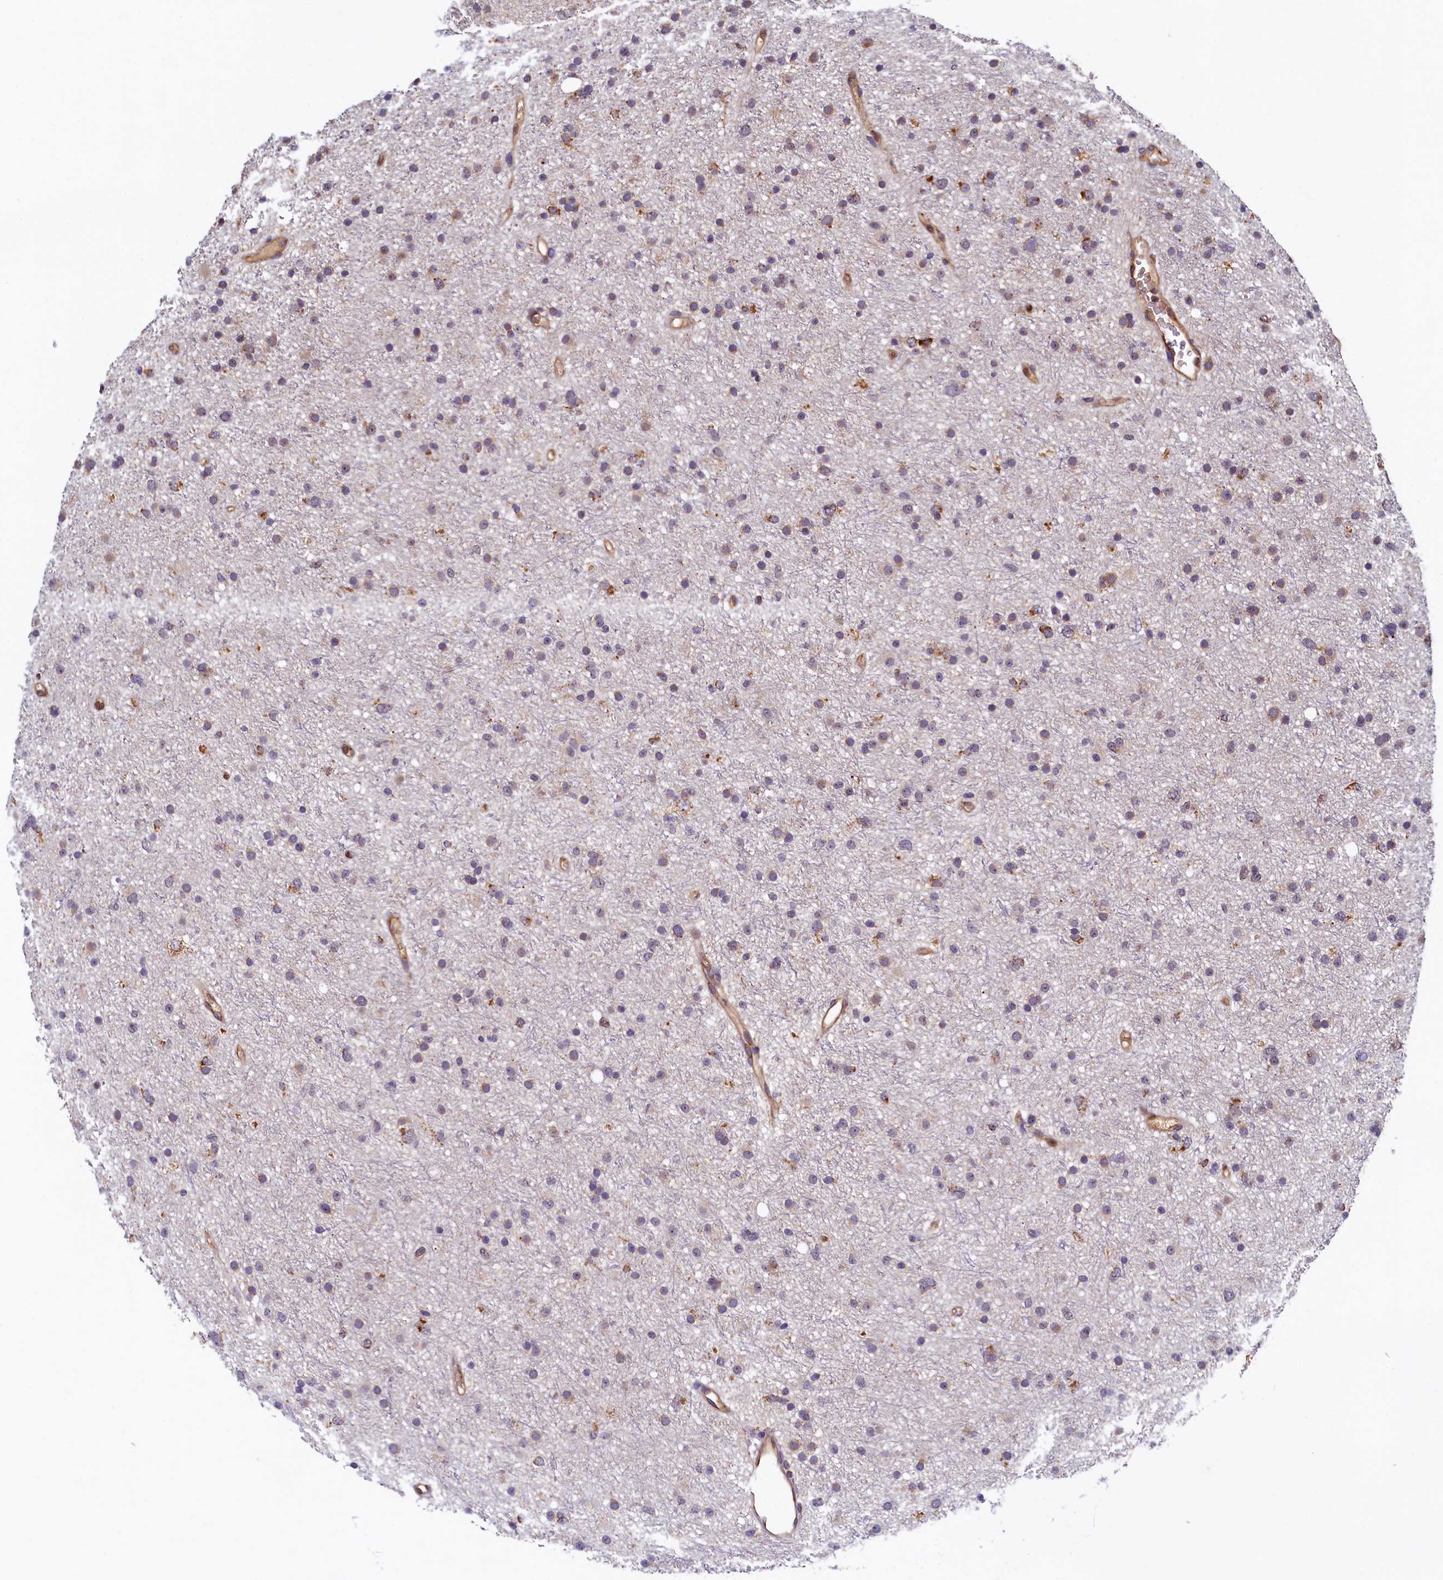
{"staining": {"intensity": "moderate", "quantity": "<25%", "location": "cytoplasmic/membranous"}, "tissue": "glioma", "cell_type": "Tumor cells", "image_type": "cancer", "snomed": [{"axis": "morphology", "description": "Glioma, malignant, Low grade"}, {"axis": "topography", "description": "Cerebral cortex"}], "caption": "Immunohistochemical staining of malignant glioma (low-grade) shows moderate cytoplasmic/membranous protein expression in approximately <25% of tumor cells.", "gene": "NCKAP5L", "patient": {"sex": "female", "age": 39}}